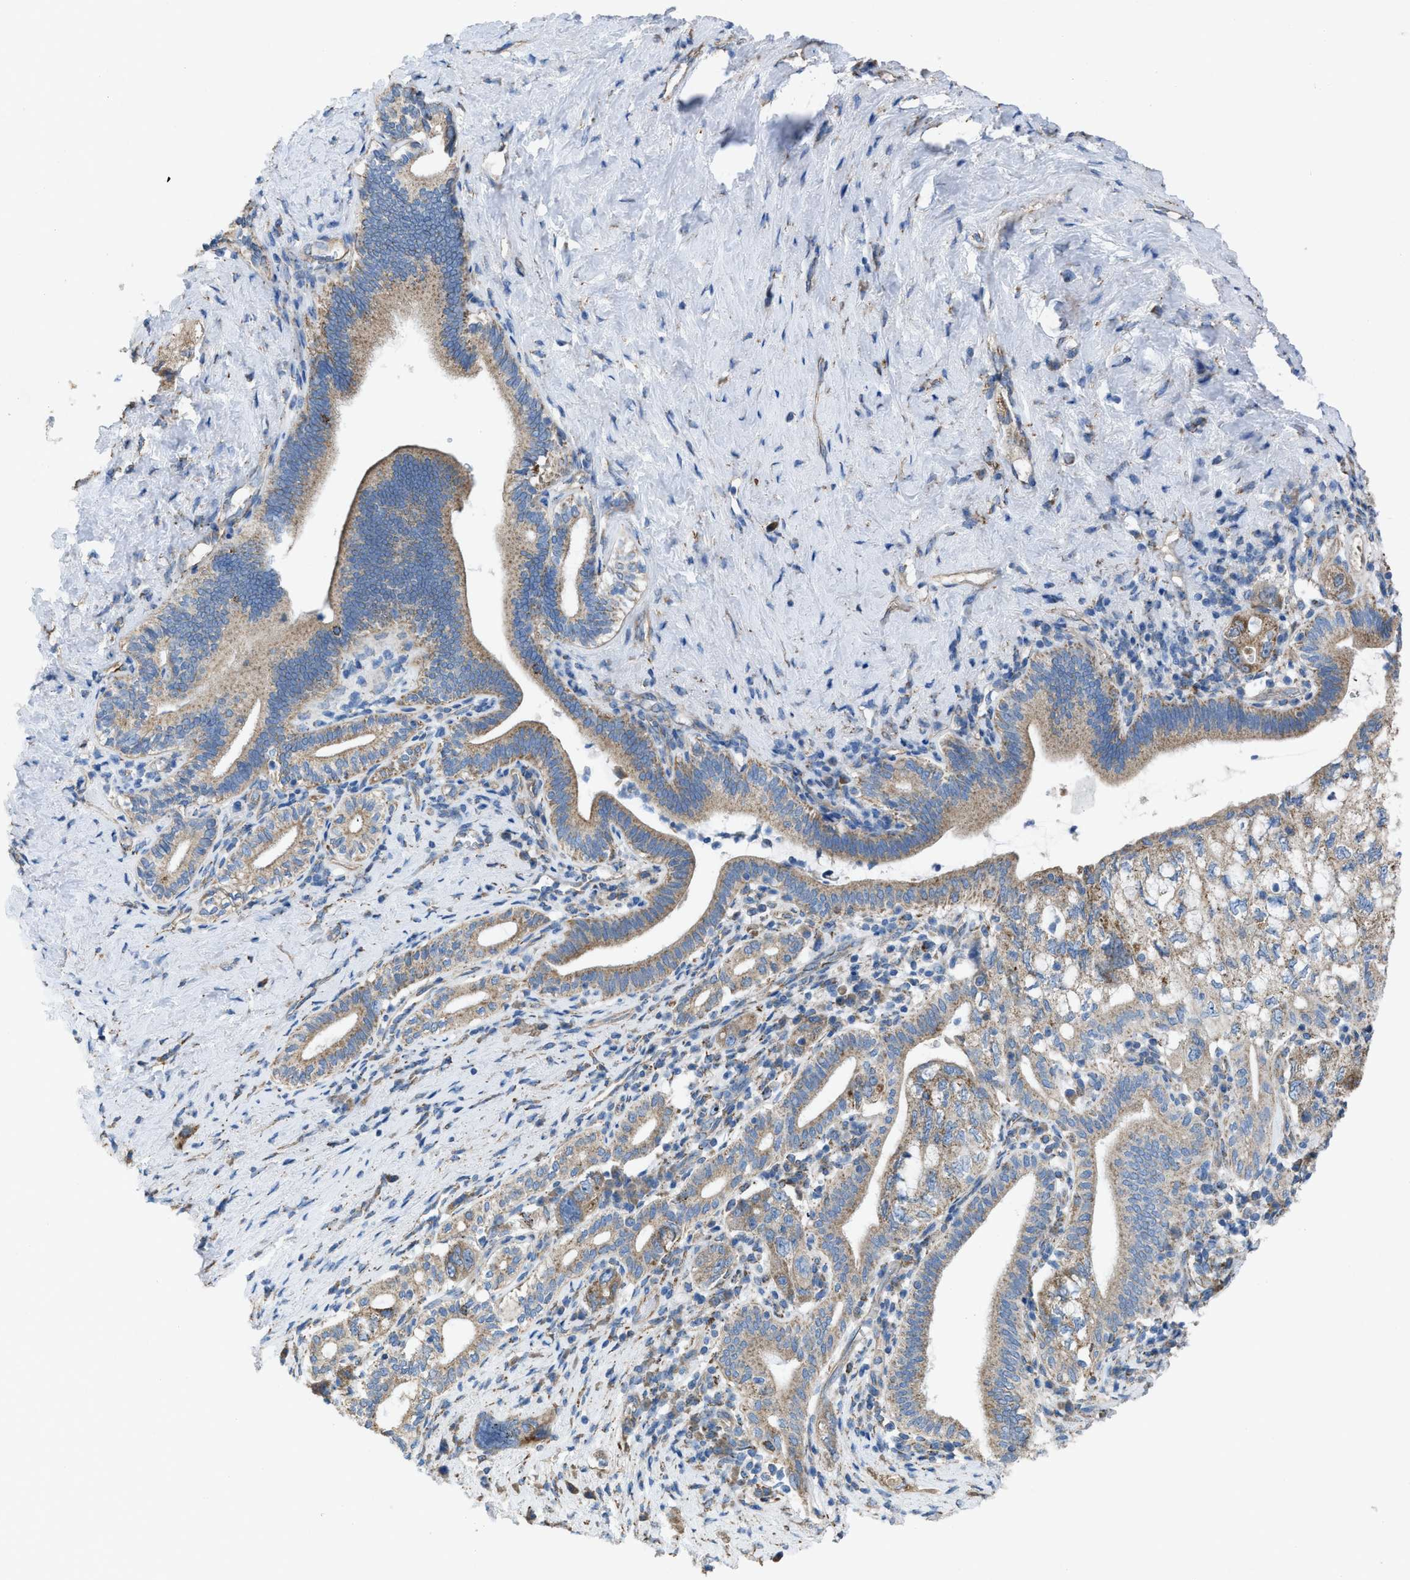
{"staining": {"intensity": "moderate", "quantity": ">75%", "location": "cytoplasmic/membranous"}, "tissue": "pancreatic cancer", "cell_type": "Tumor cells", "image_type": "cancer", "snomed": [{"axis": "morphology", "description": "Adenocarcinoma, NOS"}, {"axis": "topography", "description": "Pancreas"}], "caption": "DAB immunohistochemical staining of pancreatic cancer displays moderate cytoplasmic/membranous protein staining in approximately >75% of tumor cells.", "gene": "DOLPP1", "patient": {"sex": "female", "age": 73}}